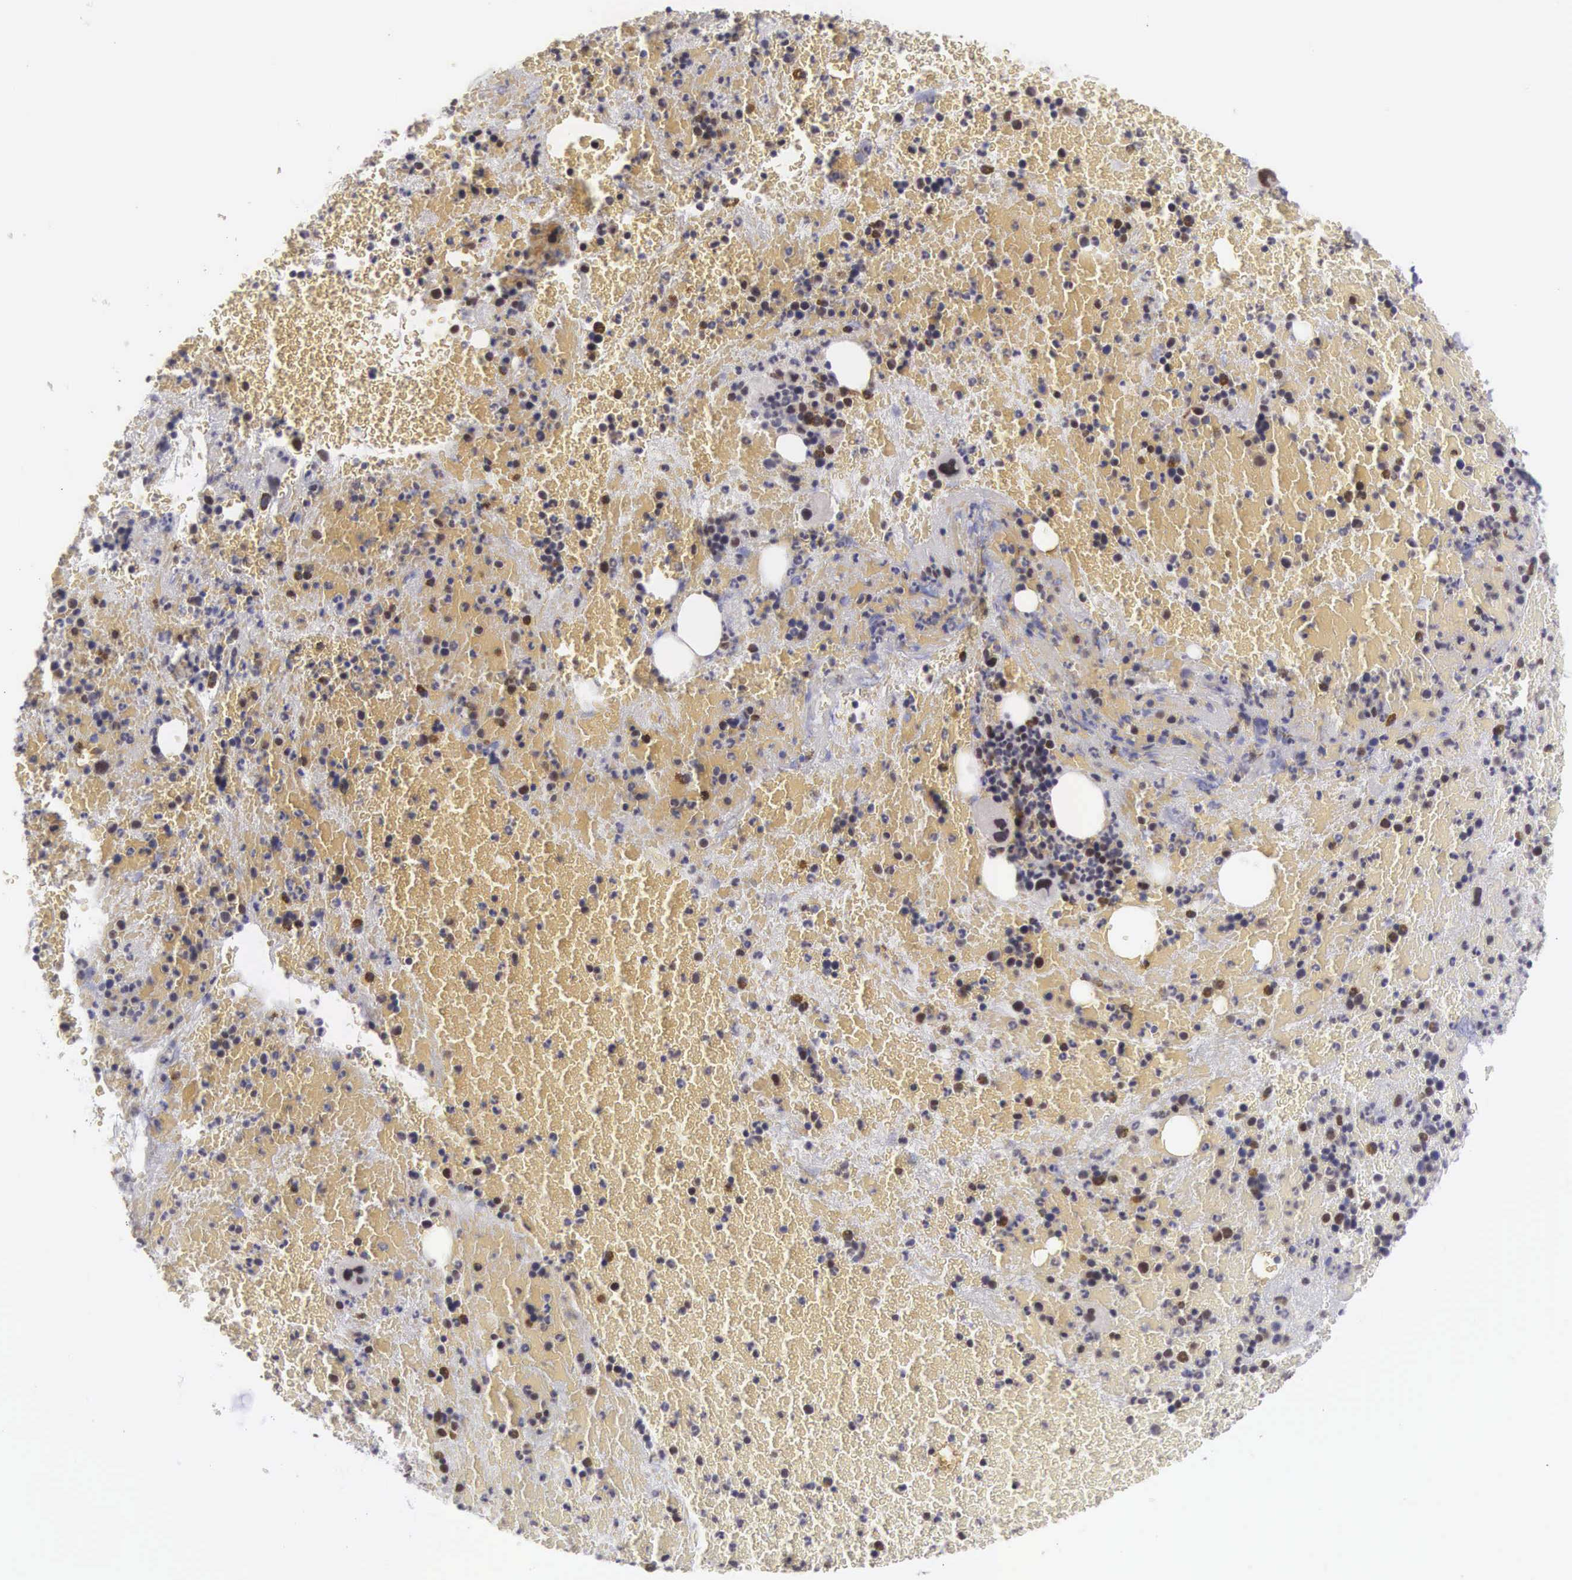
{"staining": {"intensity": "strong", "quantity": "25%-75%", "location": "cytoplasmic/membranous,nuclear"}, "tissue": "bone marrow", "cell_type": "Hematopoietic cells", "image_type": "normal", "snomed": [{"axis": "morphology", "description": "Normal tissue, NOS"}, {"axis": "topography", "description": "Bone marrow"}], "caption": "Bone marrow stained with immunohistochemistry displays strong cytoplasmic/membranous,nuclear positivity in approximately 25%-75% of hematopoietic cells. Using DAB (brown) and hematoxylin (blue) stains, captured at high magnification using brightfield microscopy.", "gene": "MORC2", "patient": {"sex": "female", "age": 53}}